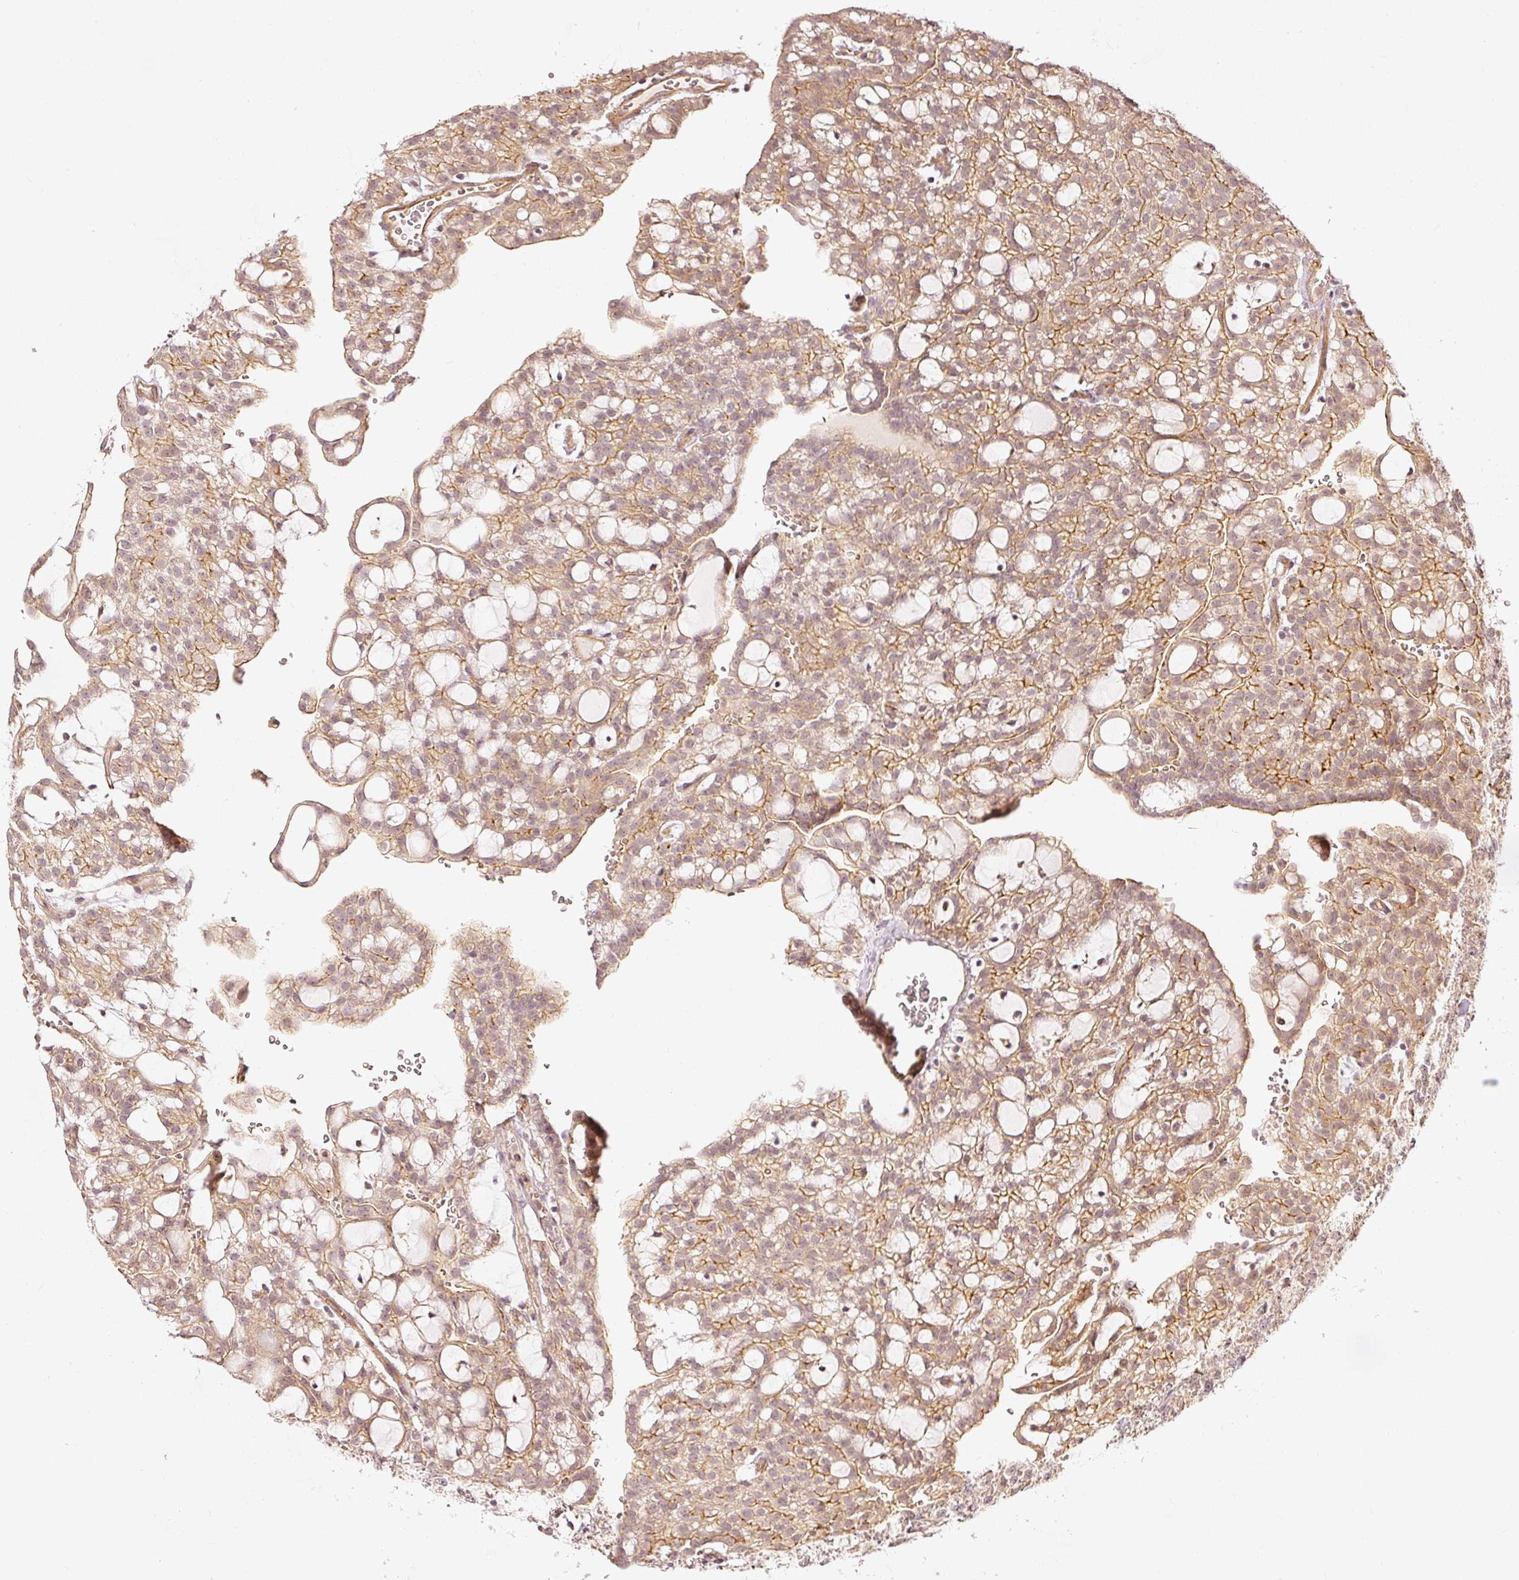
{"staining": {"intensity": "moderate", "quantity": "25%-75%", "location": "cytoplasmic/membranous"}, "tissue": "renal cancer", "cell_type": "Tumor cells", "image_type": "cancer", "snomed": [{"axis": "morphology", "description": "Adenocarcinoma, NOS"}, {"axis": "topography", "description": "Kidney"}], "caption": "Approximately 25%-75% of tumor cells in human renal adenocarcinoma show moderate cytoplasmic/membranous protein staining as visualized by brown immunohistochemical staining.", "gene": "DRD2", "patient": {"sex": "male", "age": 63}}